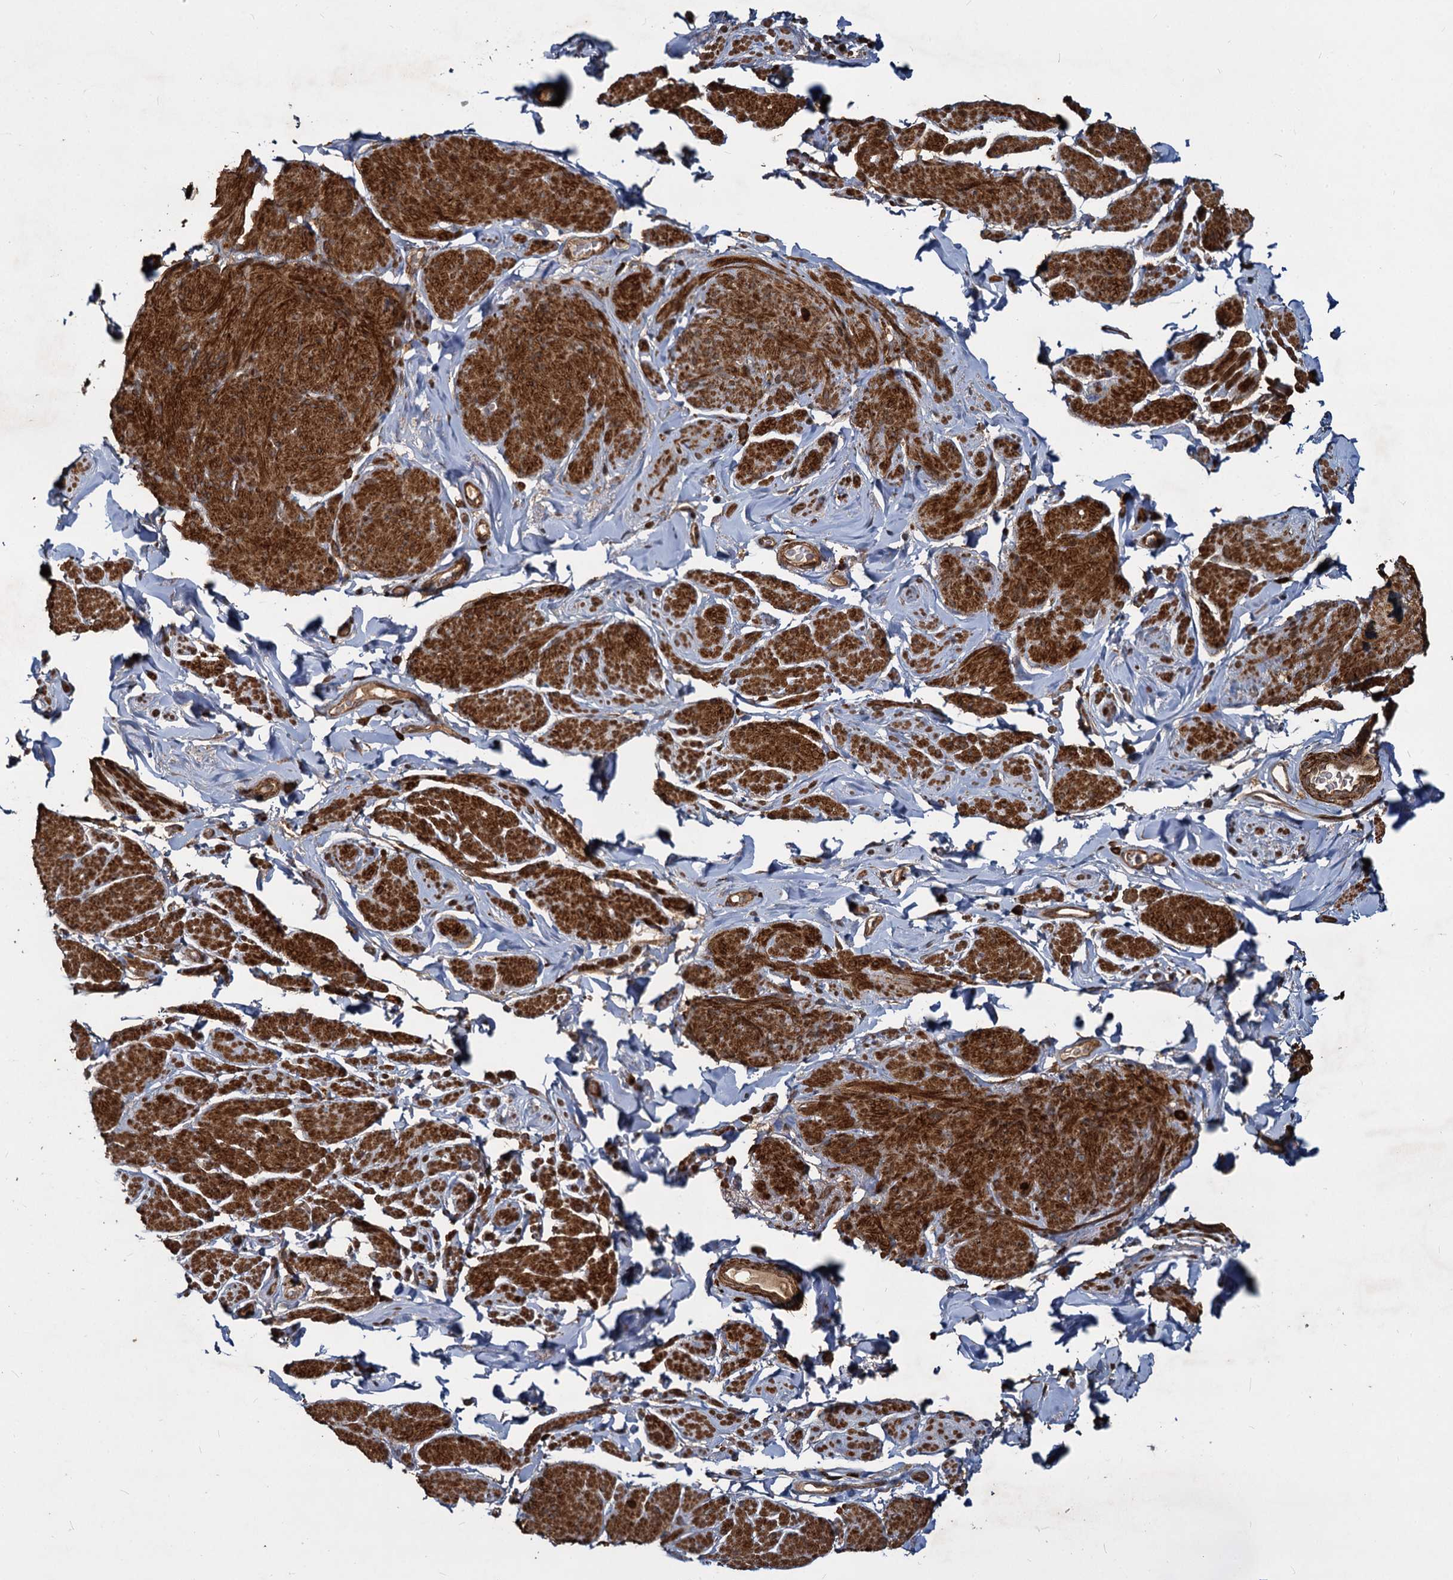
{"staining": {"intensity": "strong", "quantity": ">75%", "location": "cytoplasmic/membranous"}, "tissue": "smooth muscle", "cell_type": "Smooth muscle cells", "image_type": "normal", "snomed": [{"axis": "morphology", "description": "Normal tissue, NOS"}, {"axis": "topography", "description": "Smooth muscle"}, {"axis": "topography", "description": "Peripheral nerve tissue"}], "caption": "Smooth muscle cells display high levels of strong cytoplasmic/membranous positivity in about >75% of cells in unremarkable smooth muscle.", "gene": "TRIM23", "patient": {"sex": "male", "age": 69}}